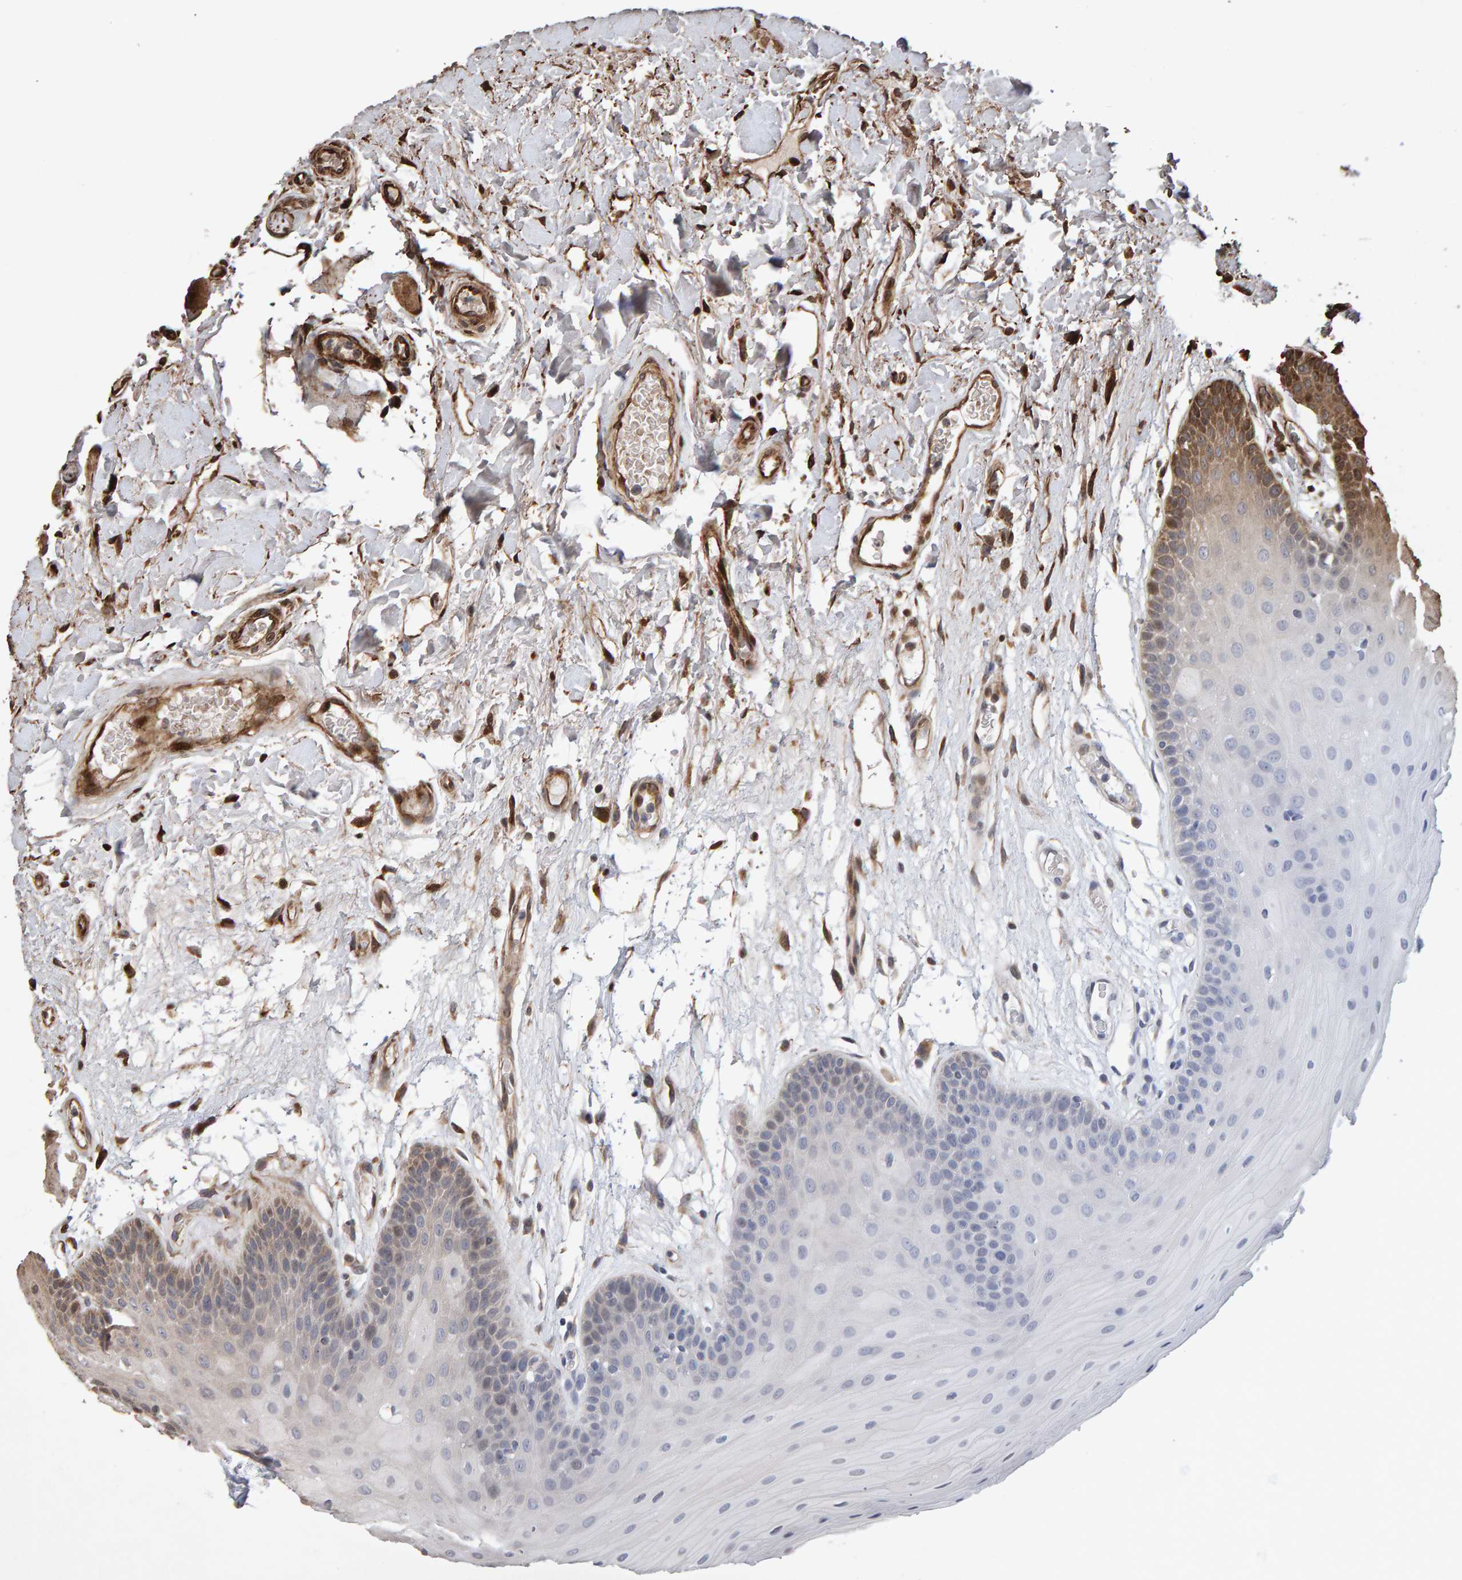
{"staining": {"intensity": "moderate", "quantity": "25%-75%", "location": "cytoplasmic/membranous"}, "tissue": "oral mucosa", "cell_type": "Squamous epithelial cells", "image_type": "normal", "snomed": [{"axis": "morphology", "description": "Normal tissue, NOS"}, {"axis": "morphology", "description": "Squamous cell carcinoma, NOS"}, {"axis": "topography", "description": "Oral tissue"}, {"axis": "topography", "description": "Head-Neck"}], "caption": "Brown immunohistochemical staining in benign human oral mucosa shows moderate cytoplasmic/membranous staining in approximately 25%-75% of squamous epithelial cells.", "gene": "OSBP2", "patient": {"sex": "male", "age": 71}}